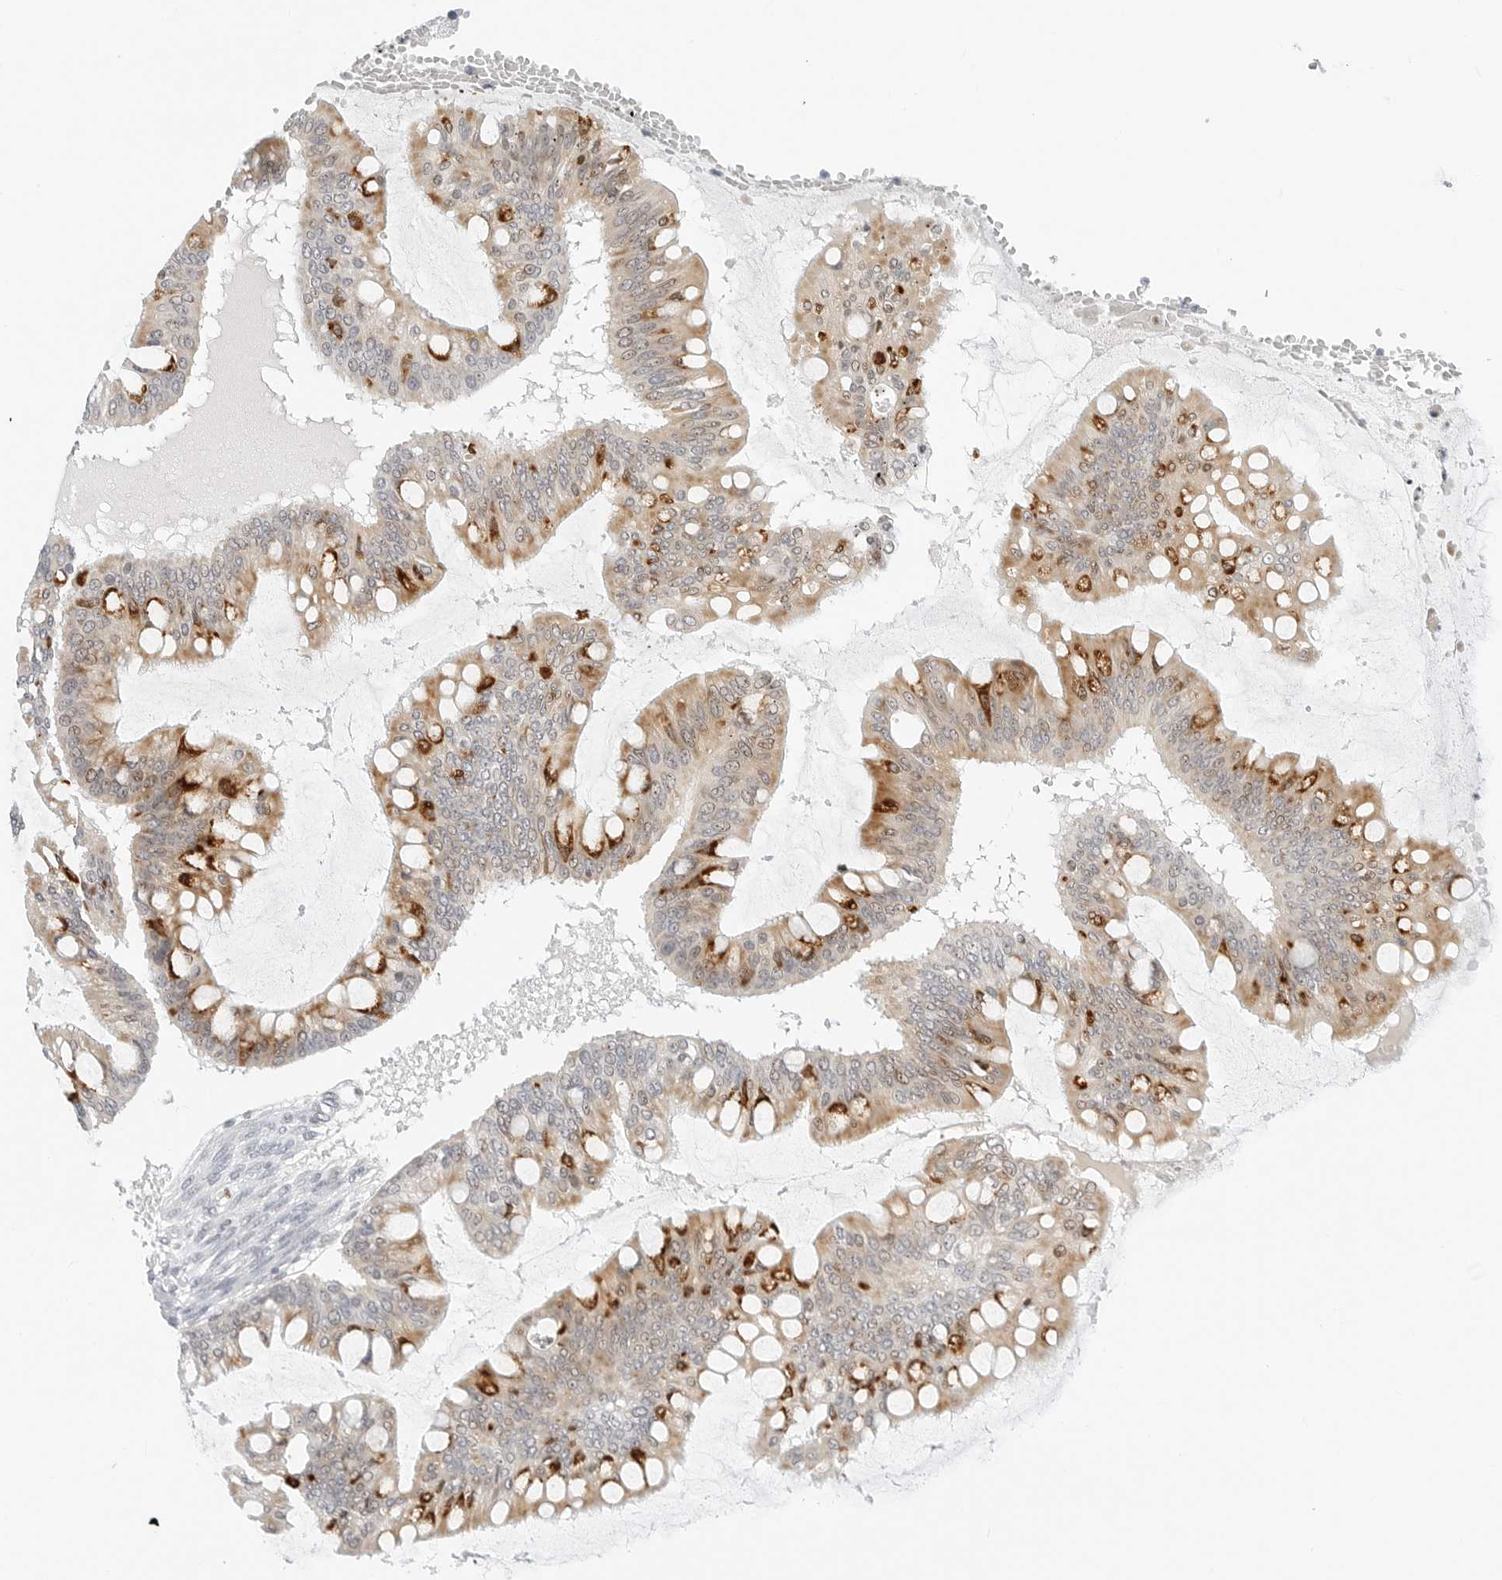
{"staining": {"intensity": "strong", "quantity": "<25%", "location": "cytoplasmic/membranous"}, "tissue": "ovarian cancer", "cell_type": "Tumor cells", "image_type": "cancer", "snomed": [{"axis": "morphology", "description": "Cystadenocarcinoma, mucinous, NOS"}, {"axis": "topography", "description": "Ovary"}], "caption": "This histopathology image shows ovarian mucinous cystadenocarcinoma stained with IHC to label a protein in brown. The cytoplasmic/membranous of tumor cells show strong positivity for the protein. Nuclei are counter-stained blue.", "gene": "SPIDR", "patient": {"sex": "female", "age": 73}}